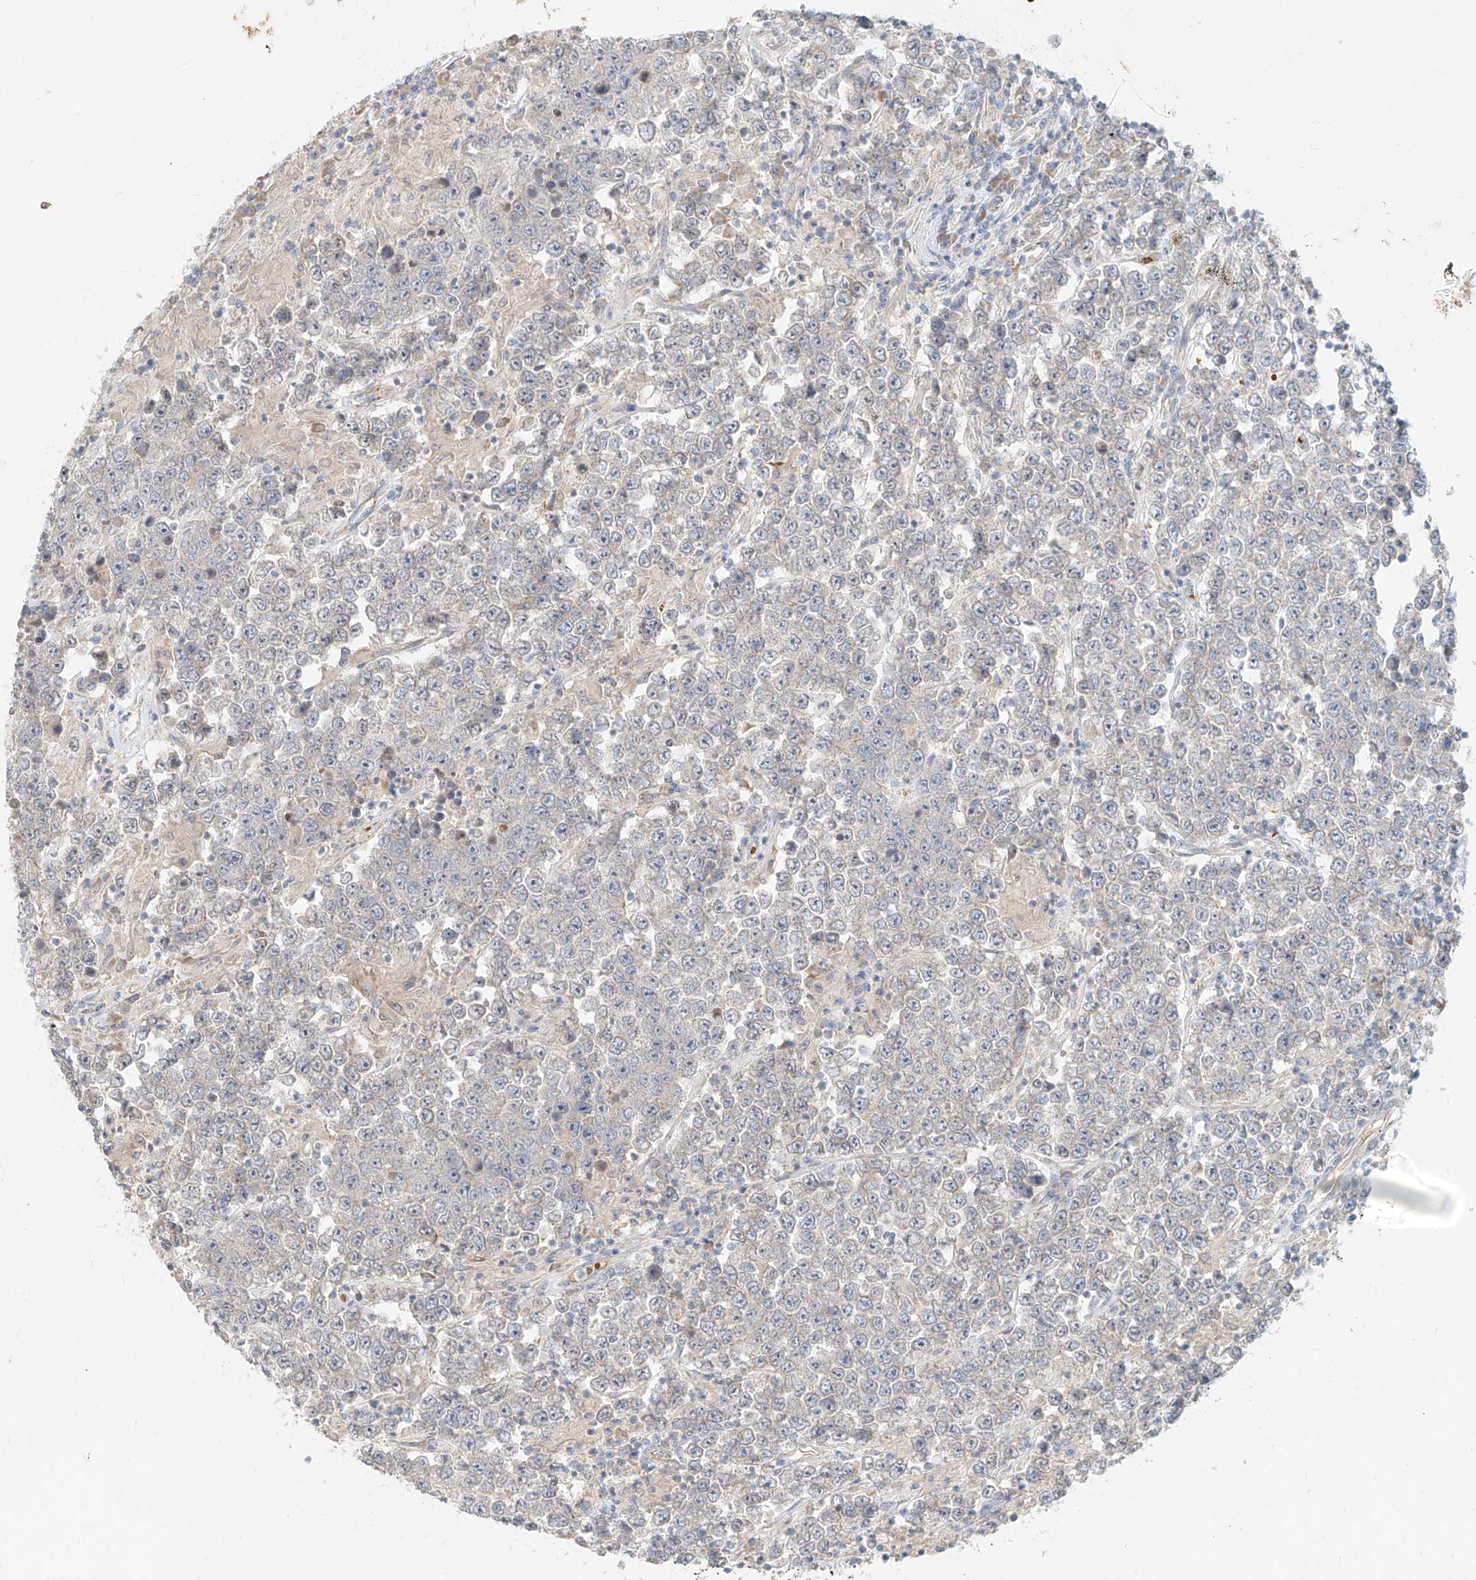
{"staining": {"intensity": "negative", "quantity": "none", "location": "none"}, "tissue": "testis cancer", "cell_type": "Tumor cells", "image_type": "cancer", "snomed": [{"axis": "morphology", "description": "Normal tissue, NOS"}, {"axis": "morphology", "description": "Urothelial carcinoma, High grade"}, {"axis": "morphology", "description": "Seminoma, NOS"}, {"axis": "morphology", "description": "Carcinoma, Embryonal, NOS"}, {"axis": "topography", "description": "Urinary bladder"}, {"axis": "topography", "description": "Testis"}], "caption": "A micrograph of human testis cancer is negative for staining in tumor cells. (DAB immunohistochemistry (IHC) visualized using brightfield microscopy, high magnification).", "gene": "SYTL3", "patient": {"sex": "male", "age": 41}}